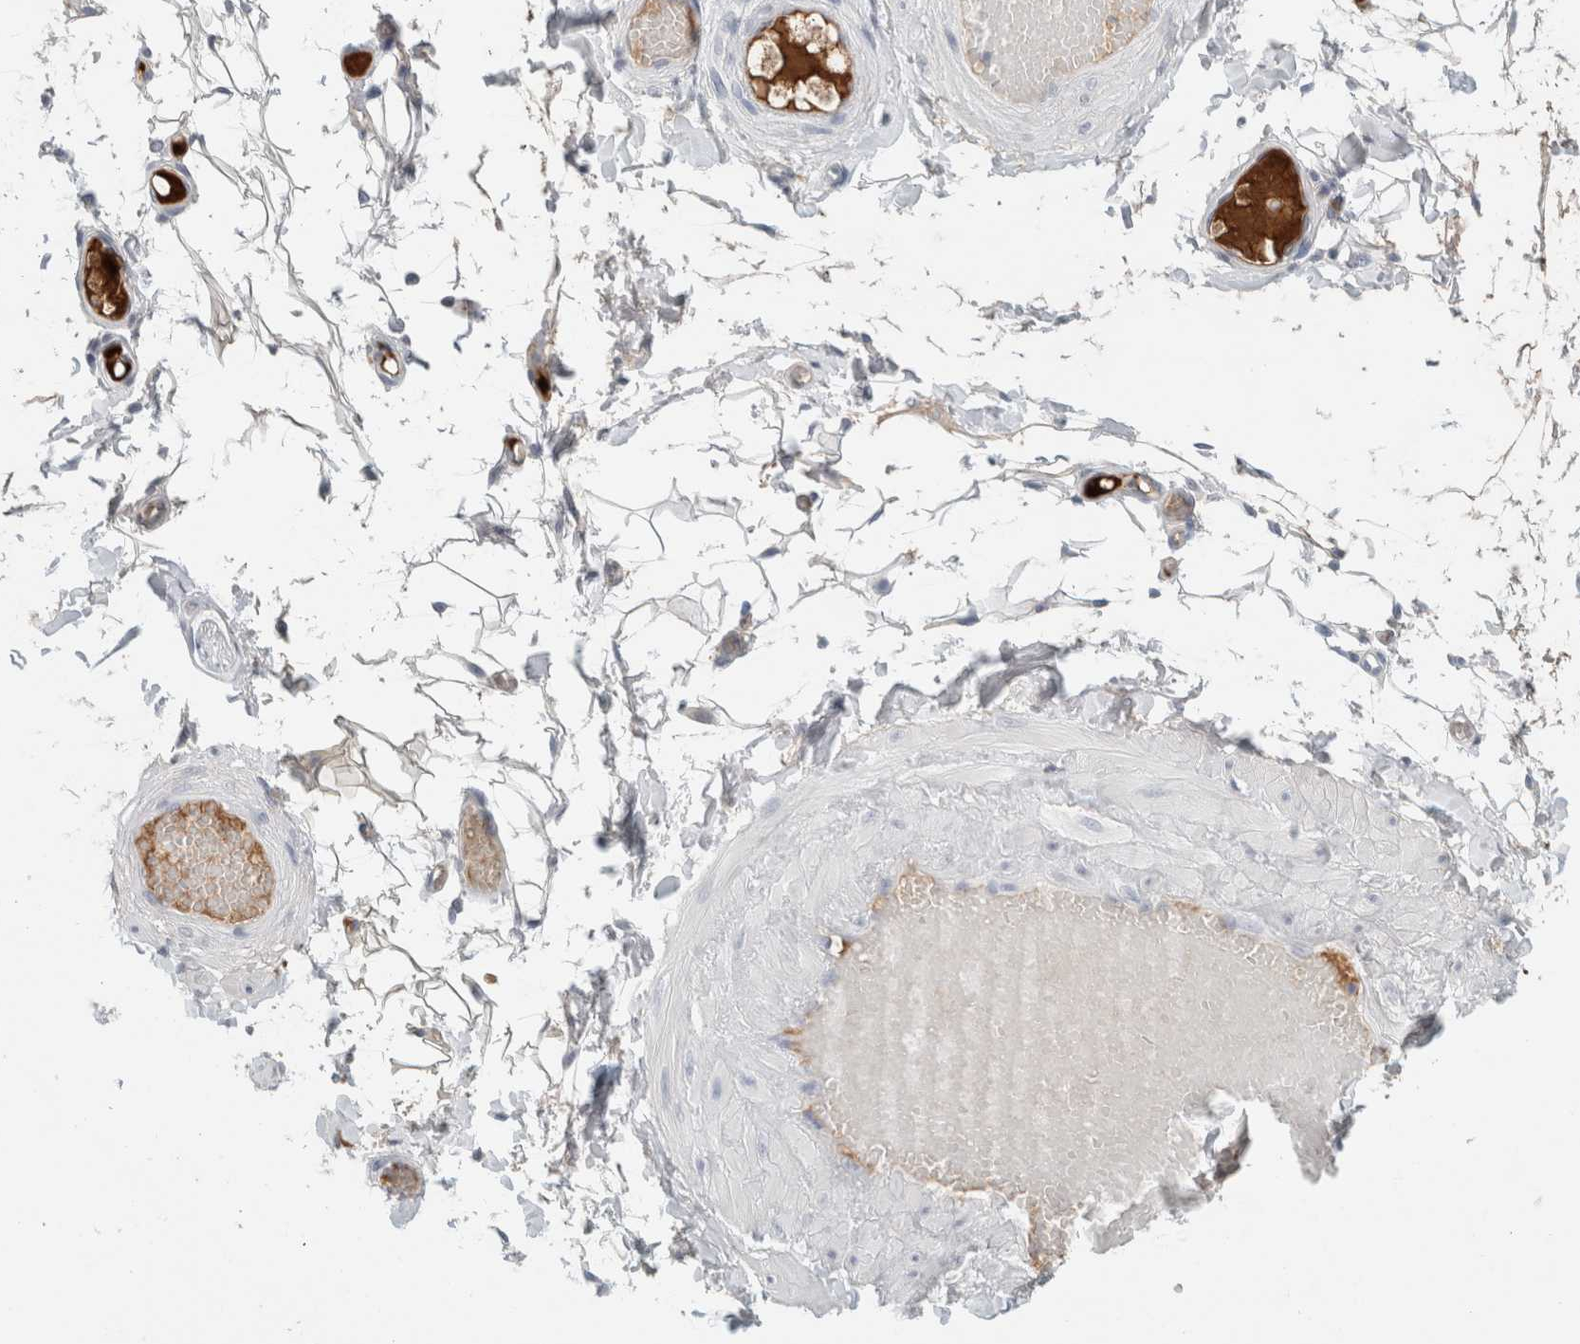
{"staining": {"intensity": "negative", "quantity": "none", "location": "none"}, "tissue": "adipose tissue", "cell_type": "Adipocytes", "image_type": "normal", "snomed": [{"axis": "morphology", "description": "Normal tissue, NOS"}, {"axis": "topography", "description": "Adipose tissue"}, {"axis": "topography", "description": "Vascular tissue"}, {"axis": "topography", "description": "Peripheral nerve tissue"}], "caption": "The immunohistochemistry image has no significant expression in adipocytes of adipose tissue.", "gene": "IL6", "patient": {"sex": "male", "age": 25}}